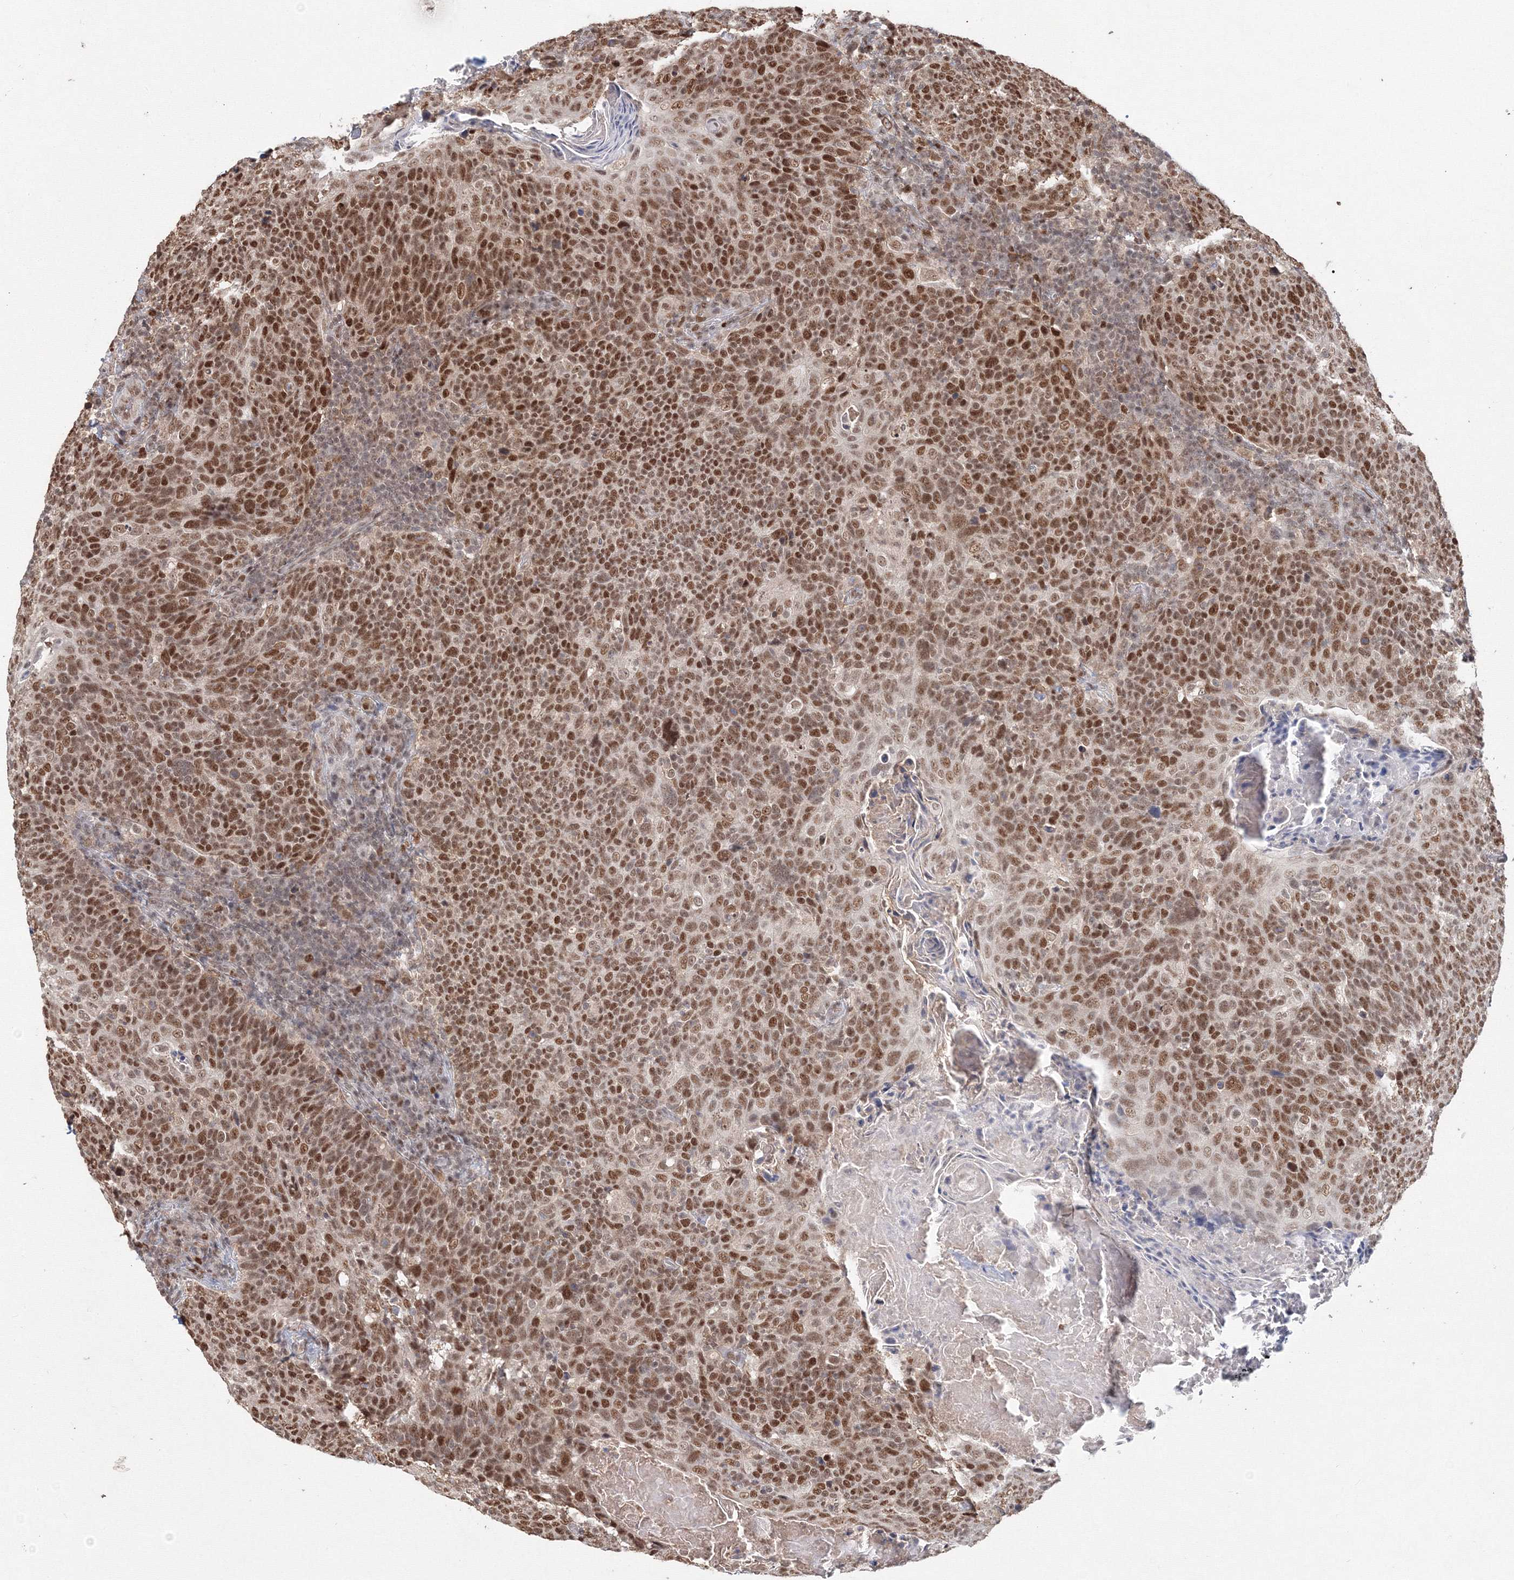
{"staining": {"intensity": "moderate", "quantity": ">75%", "location": "nuclear"}, "tissue": "head and neck cancer", "cell_type": "Tumor cells", "image_type": "cancer", "snomed": [{"axis": "morphology", "description": "Squamous cell carcinoma, NOS"}, {"axis": "morphology", "description": "Squamous cell carcinoma, metastatic, NOS"}, {"axis": "topography", "description": "Lymph node"}, {"axis": "topography", "description": "Head-Neck"}], "caption": "Head and neck cancer (squamous cell carcinoma) stained for a protein shows moderate nuclear positivity in tumor cells. The staining is performed using DAB (3,3'-diaminobenzidine) brown chromogen to label protein expression. The nuclei are counter-stained blue using hematoxylin.", "gene": "IWS1", "patient": {"sex": "male", "age": 62}}